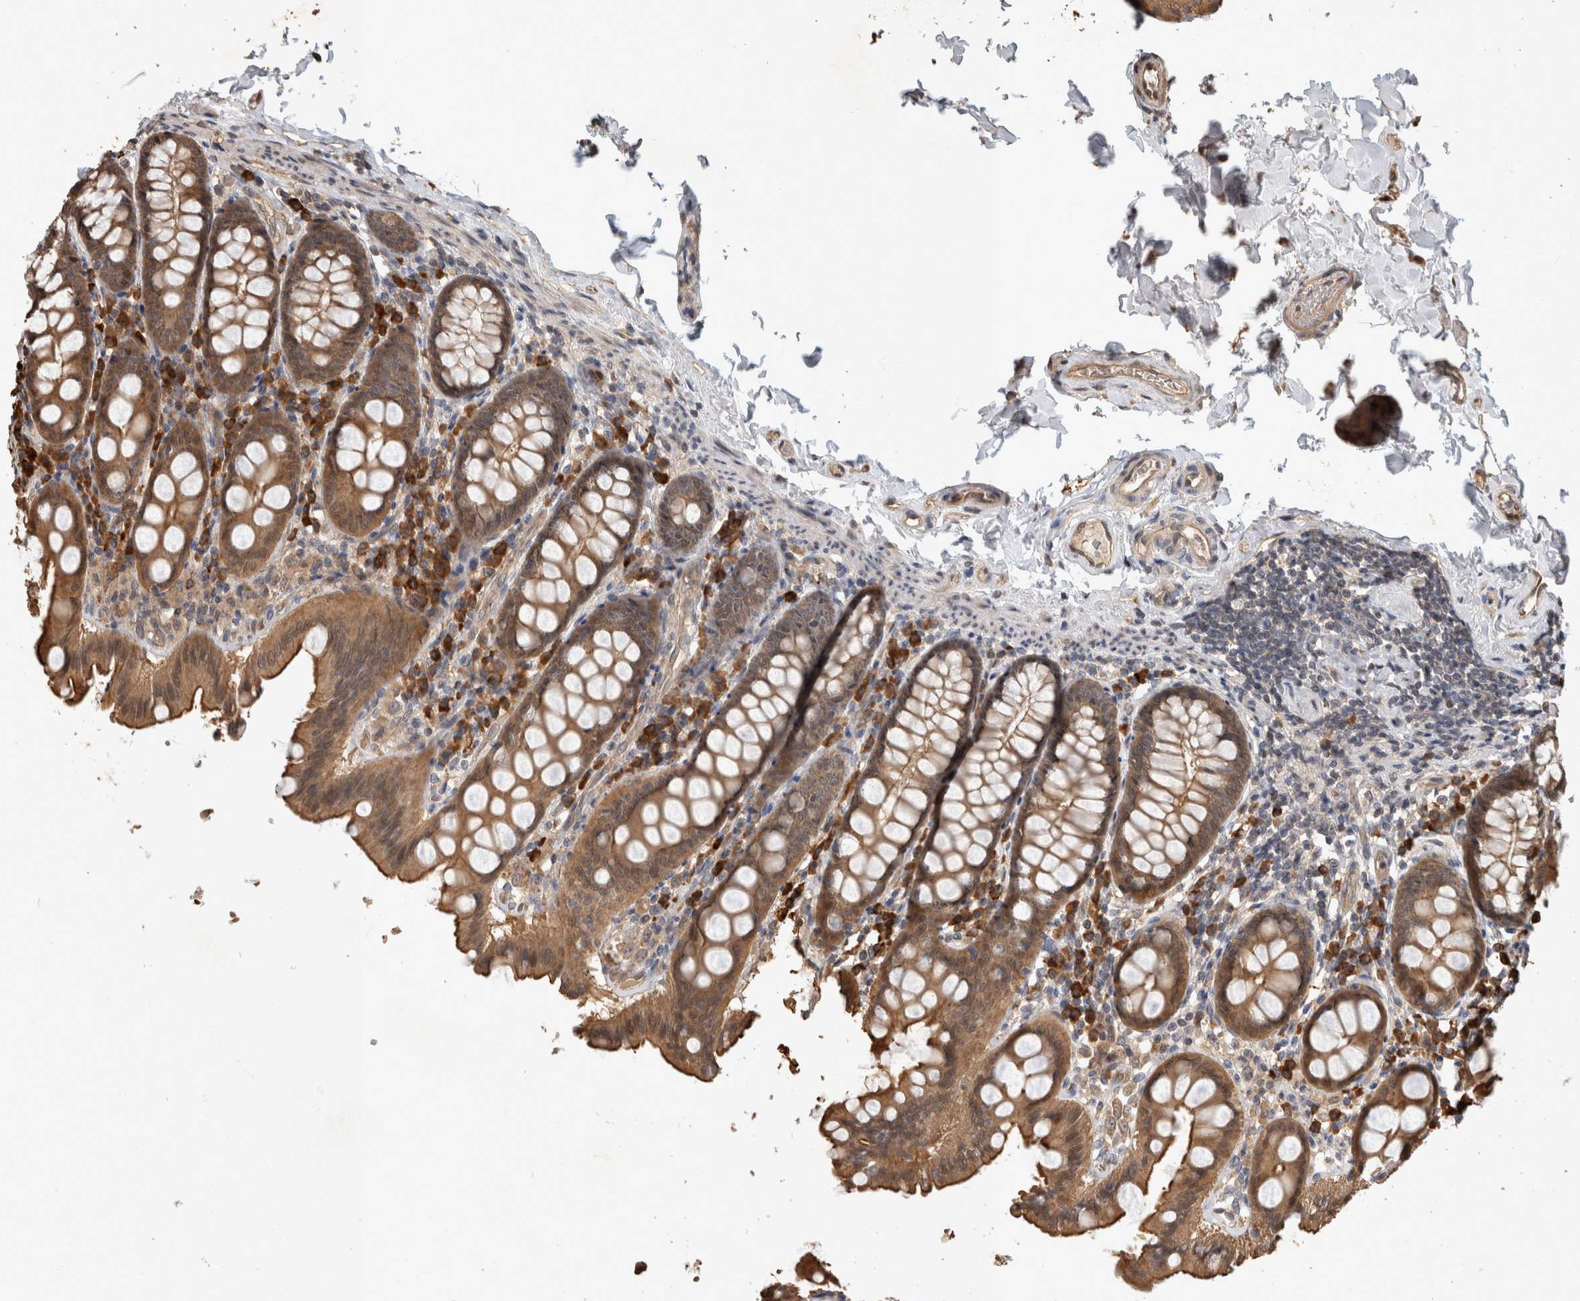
{"staining": {"intensity": "weak", "quantity": ">75%", "location": "cytoplasmic/membranous"}, "tissue": "colon", "cell_type": "Endothelial cells", "image_type": "normal", "snomed": [{"axis": "morphology", "description": "Normal tissue, NOS"}, {"axis": "topography", "description": "Colon"}, {"axis": "topography", "description": "Peripheral nerve tissue"}], "caption": "Immunohistochemical staining of benign human colon displays low levels of weak cytoplasmic/membranous expression in about >75% of endothelial cells. The staining was performed using DAB (3,3'-diaminobenzidine) to visualize the protein expression in brown, while the nuclei were stained in blue with hematoxylin (Magnification: 20x).", "gene": "RHPN1", "patient": {"sex": "female", "age": 61}}